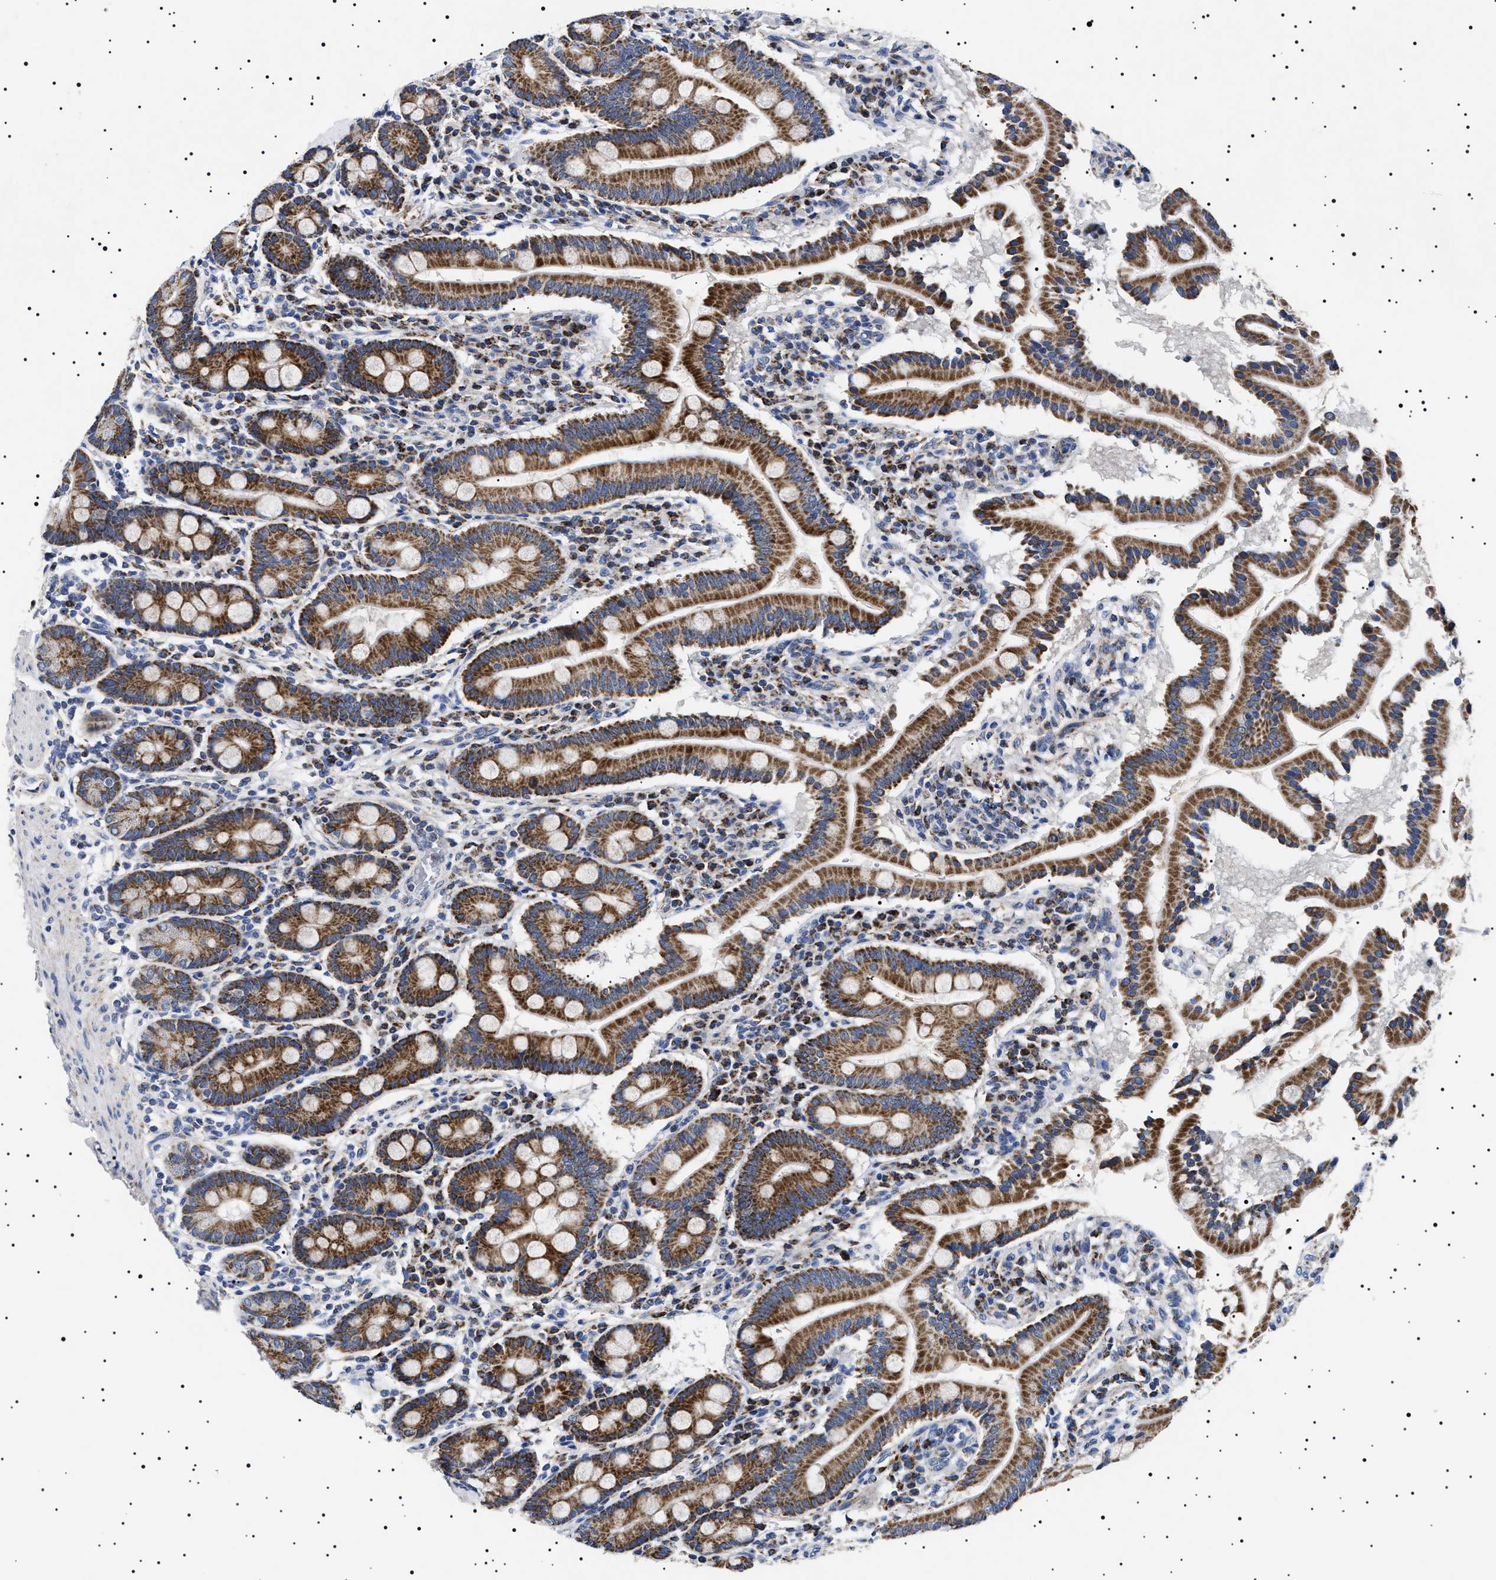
{"staining": {"intensity": "strong", "quantity": ">75%", "location": "cytoplasmic/membranous"}, "tissue": "duodenum", "cell_type": "Glandular cells", "image_type": "normal", "snomed": [{"axis": "morphology", "description": "Normal tissue, NOS"}, {"axis": "topography", "description": "Duodenum"}], "caption": "Immunohistochemistry (IHC) micrograph of normal duodenum: duodenum stained using IHC exhibits high levels of strong protein expression localized specifically in the cytoplasmic/membranous of glandular cells, appearing as a cytoplasmic/membranous brown color.", "gene": "CHRDL2", "patient": {"sex": "male", "age": 50}}